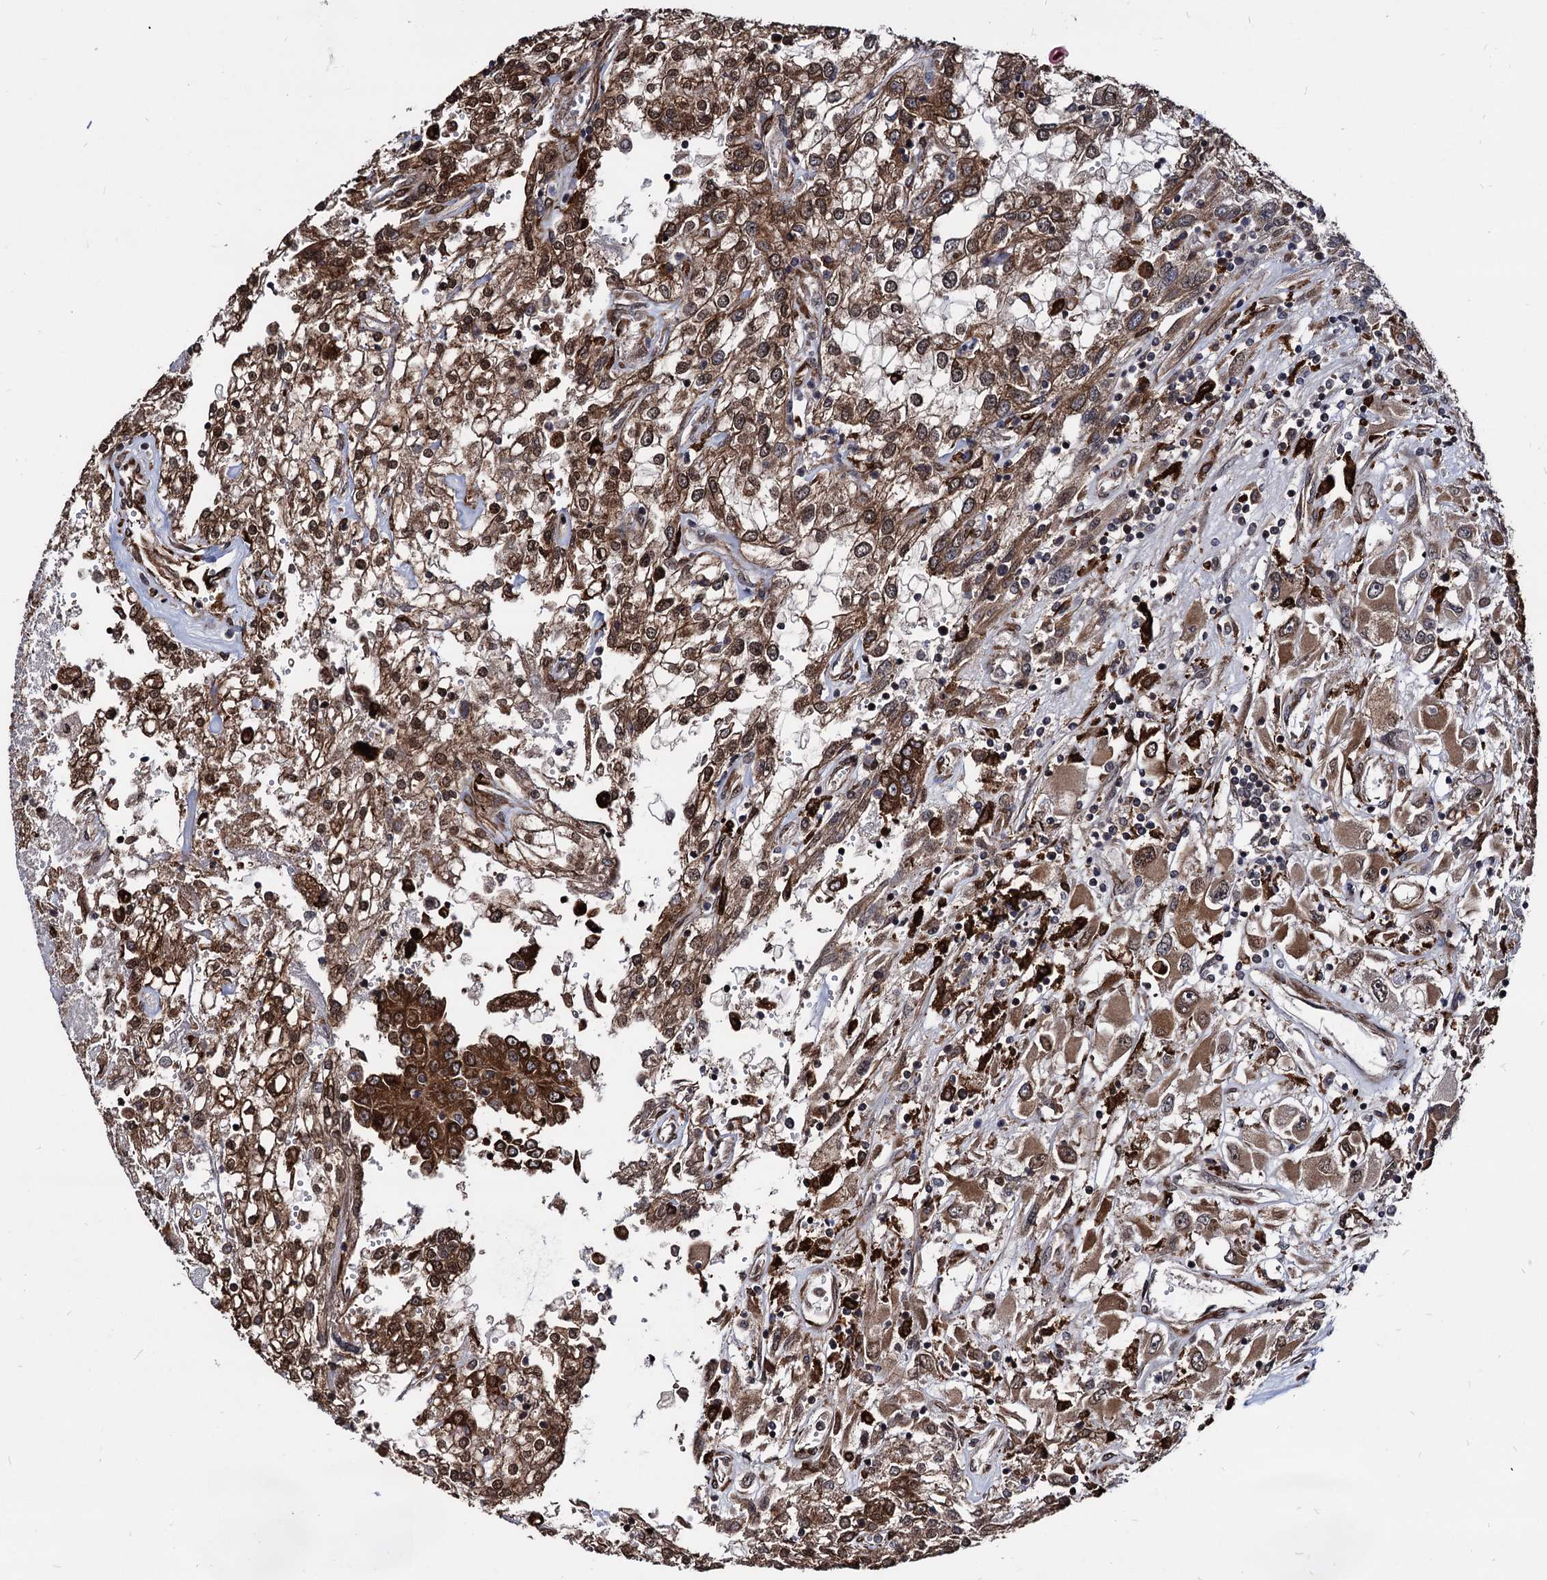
{"staining": {"intensity": "strong", "quantity": ">75%", "location": "cytoplasmic/membranous"}, "tissue": "renal cancer", "cell_type": "Tumor cells", "image_type": "cancer", "snomed": [{"axis": "morphology", "description": "Adenocarcinoma, NOS"}, {"axis": "topography", "description": "Kidney"}], "caption": "Renal adenocarcinoma tissue reveals strong cytoplasmic/membranous expression in about >75% of tumor cells", "gene": "ANKRD12", "patient": {"sex": "female", "age": 52}}